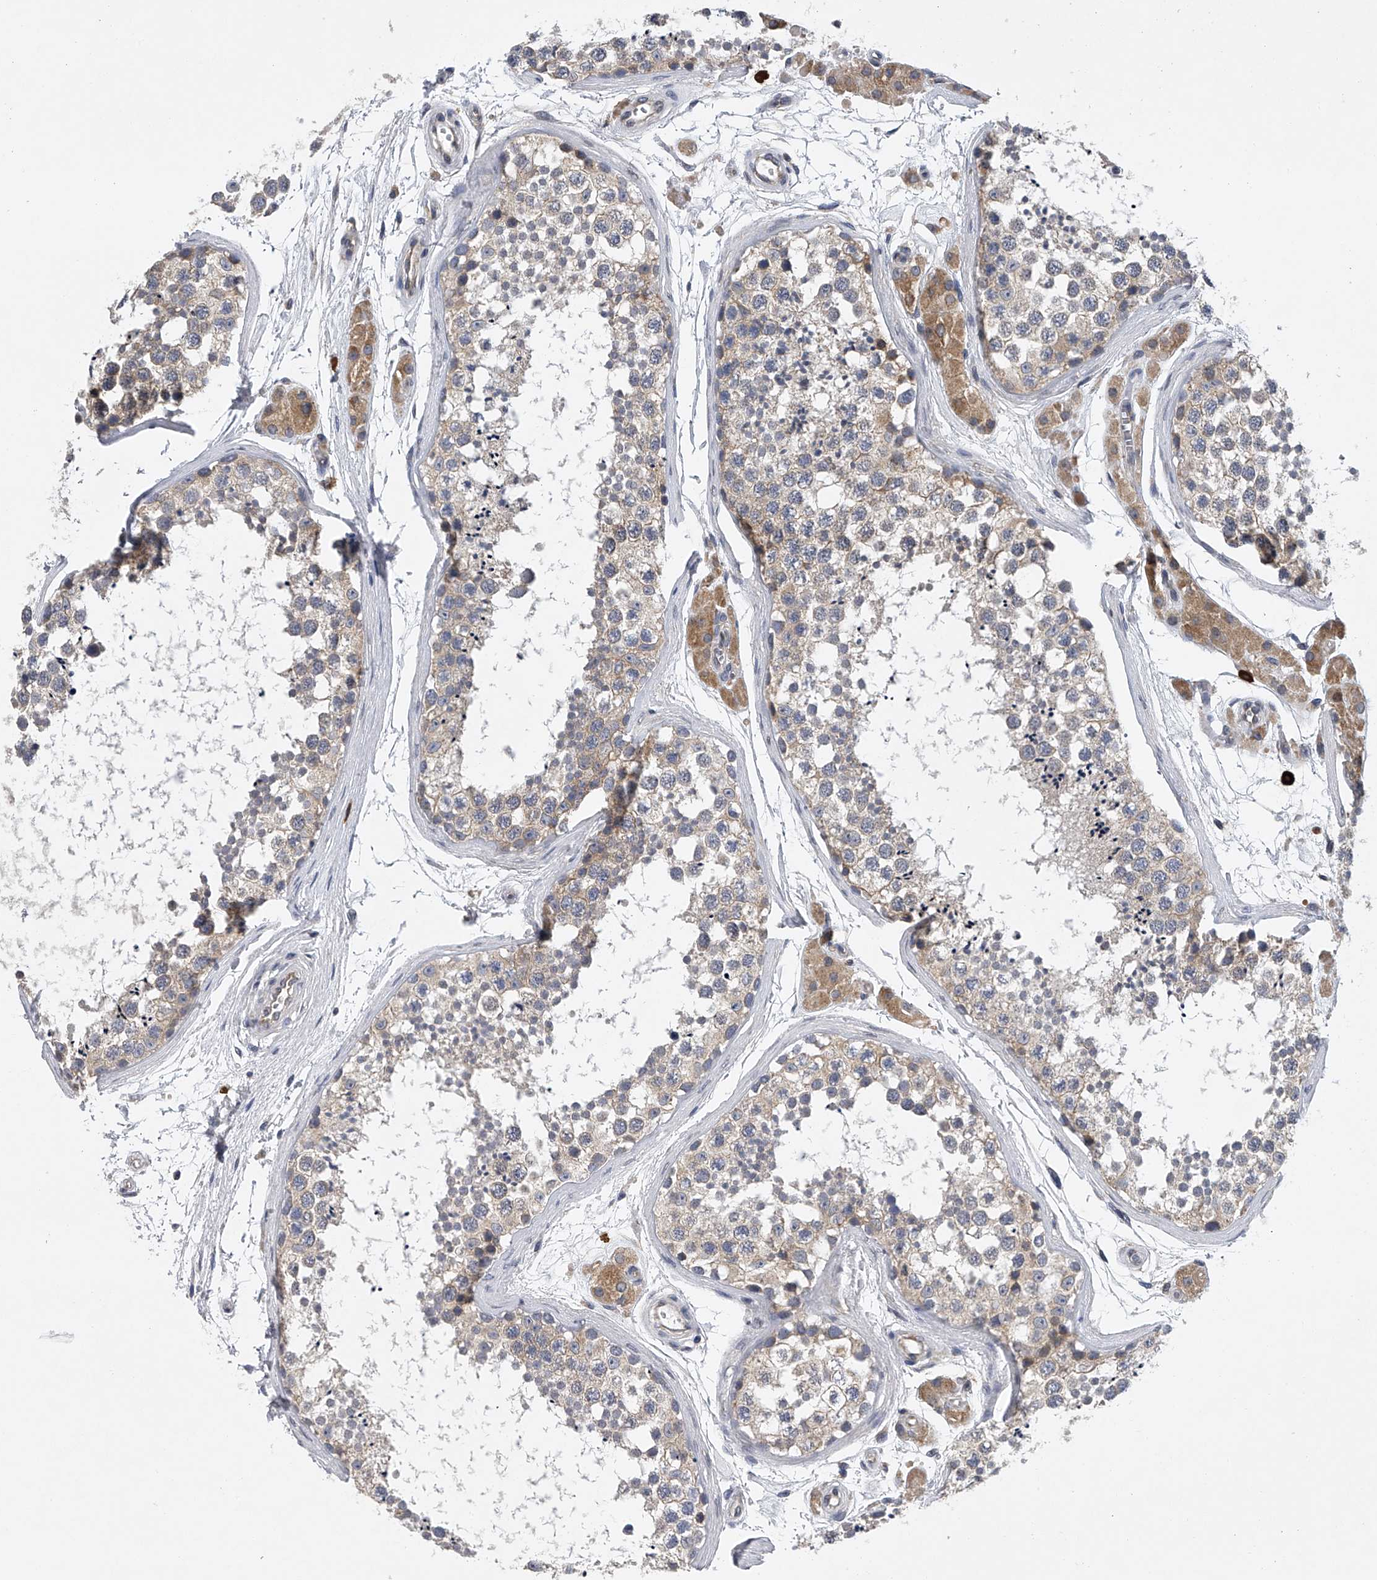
{"staining": {"intensity": "weak", "quantity": "<25%", "location": "cytoplasmic/membranous"}, "tissue": "testis", "cell_type": "Cells in seminiferous ducts", "image_type": "normal", "snomed": [{"axis": "morphology", "description": "Normal tissue, NOS"}, {"axis": "topography", "description": "Testis"}], "caption": "IHC micrograph of benign testis: human testis stained with DAB (3,3'-diaminobenzidine) demonstrates no significant protein staining in cells in seminiferous ducts.", "gene": "RNF5", "patient": {"sex": "male", "age": 56}}